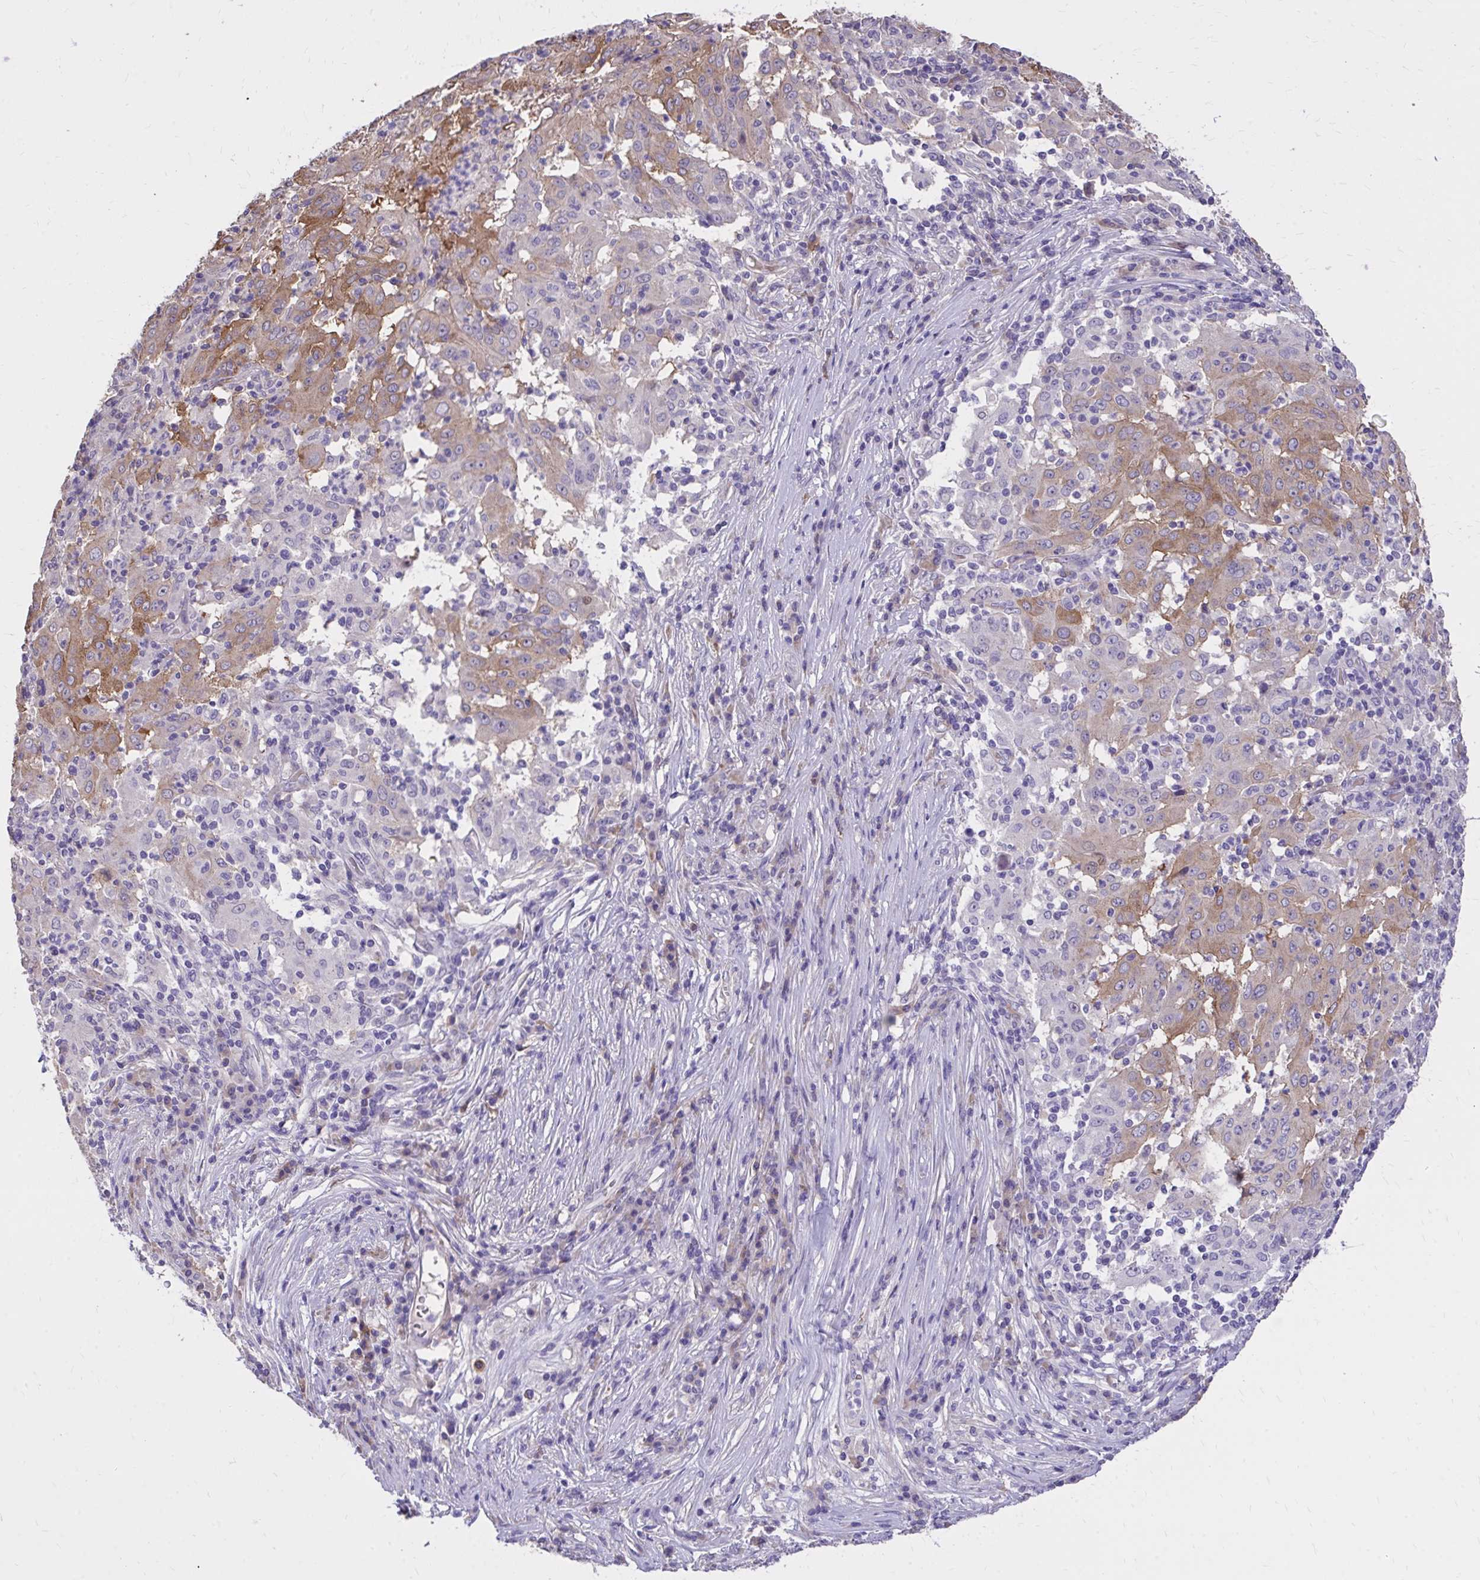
{"staining": {"intensity": "moderate", "quantity": "<25%", "location": "cytoplasmic/membranous"}, "tissue": "pancreatic cancer", "cell_type": "Tumor cells", "image_type": "cancer", "snomed": [{"axis": "morphology", "description": "Adenocarcinoma, NOS"}, {"axis": "topography", "description": "Pancreas"}], "caption": "The photomicrograph exhibits staining of pancreatic cancer, revealing moderate cytoplasmic/membranous protein expression (brown color) within tumor cells. The protein of interest is shown in brown color, while the nuclei are stained blue.", "gene": "EPB41L1", "patient": {"sex": "male", "age": 63}}